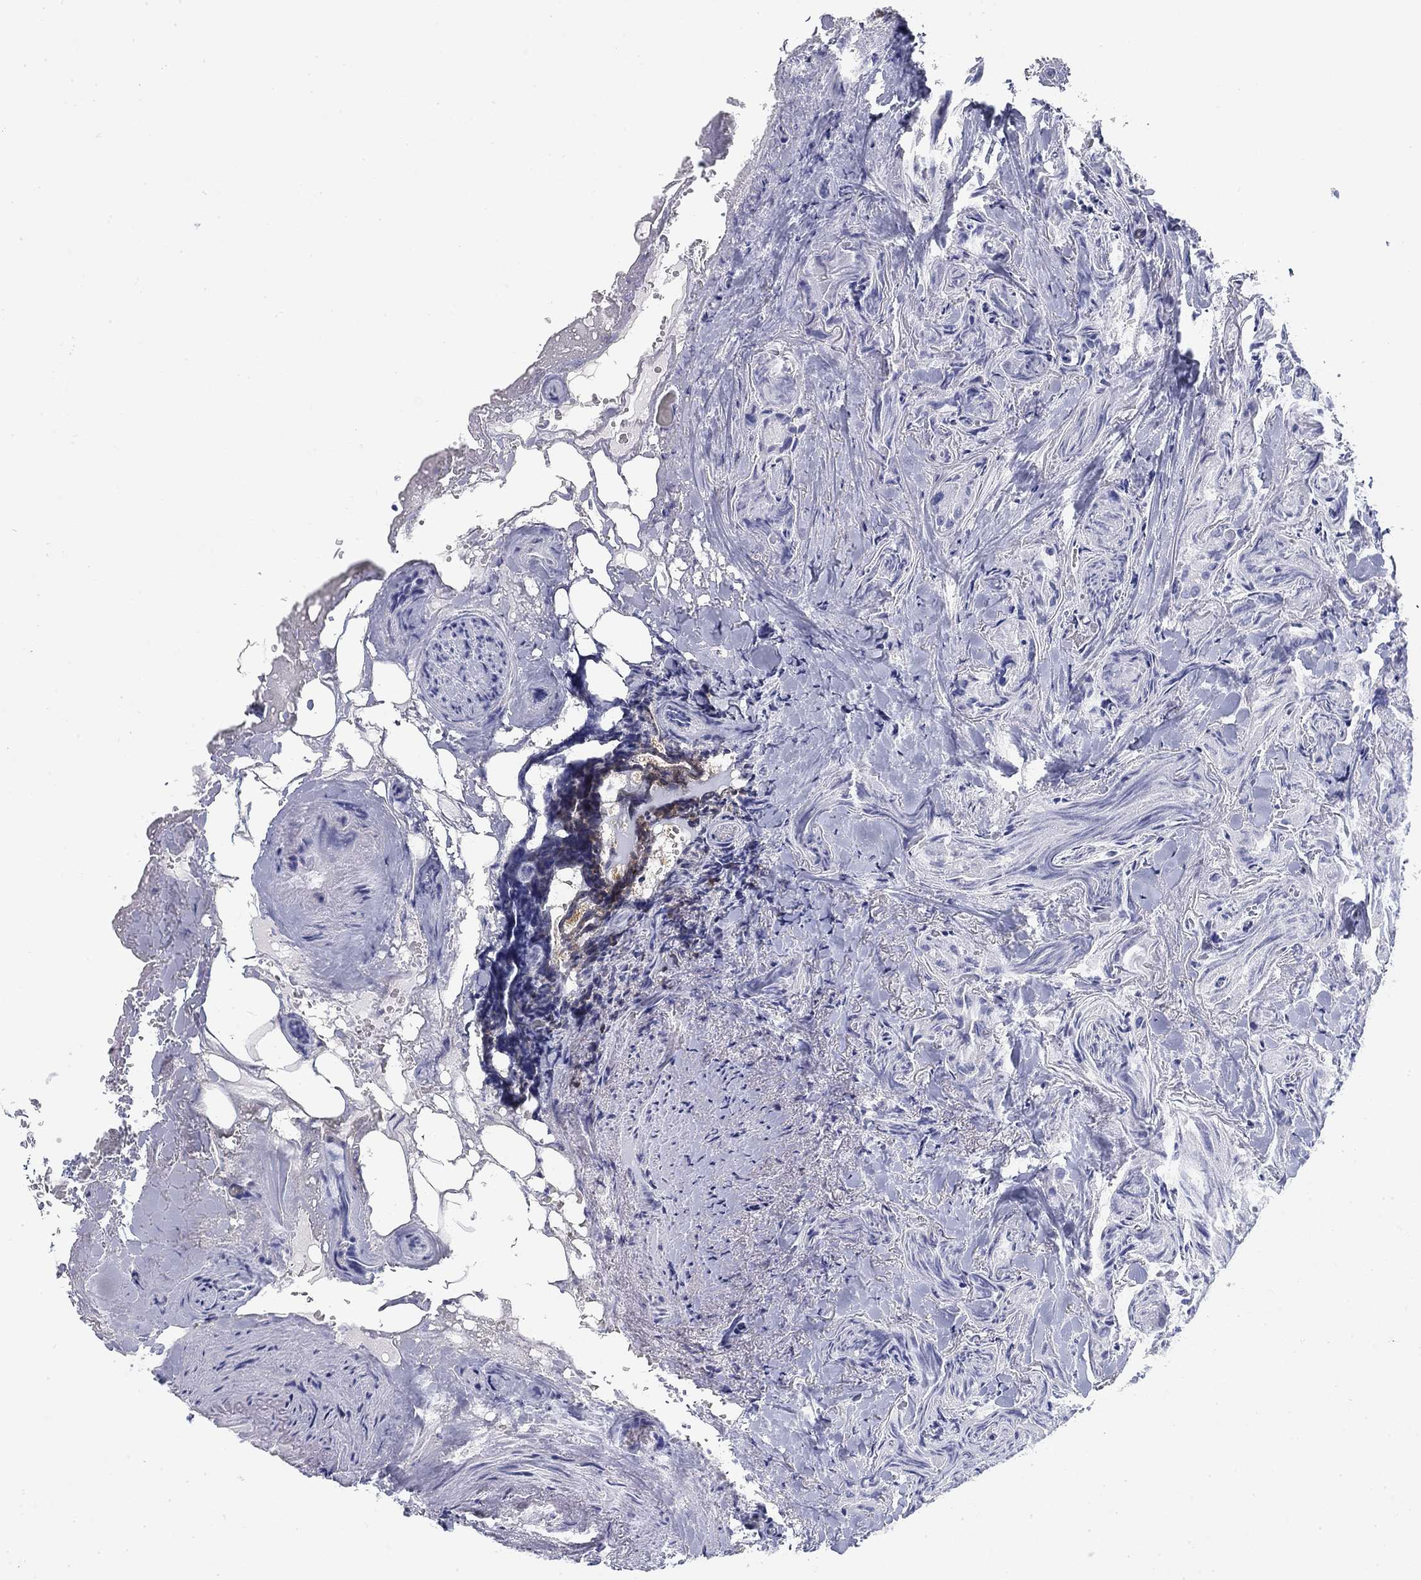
{"staining": {"intensity": "negative", "quantity": "none", "location": "none"}, "tissue": "thyroid cancer", "cell_type": "Tumor cells", "image_type": "cancer", "snomed": [{"axis": "morphology", "description": "Normal tissue, NOS"}, {"axis": "morphology", "description": "Papillary adenocarcinoma, NOS"}, {"axis": "topography", "description": "Thyroid gland"}], "caption": "There is no significant staining in tumor cells of thyroid cancer (papillary adenocarcinoma). Nuclei are stained in blue.", "gene": "CD79B", "patient": {"sex": "female", "age": 66}}